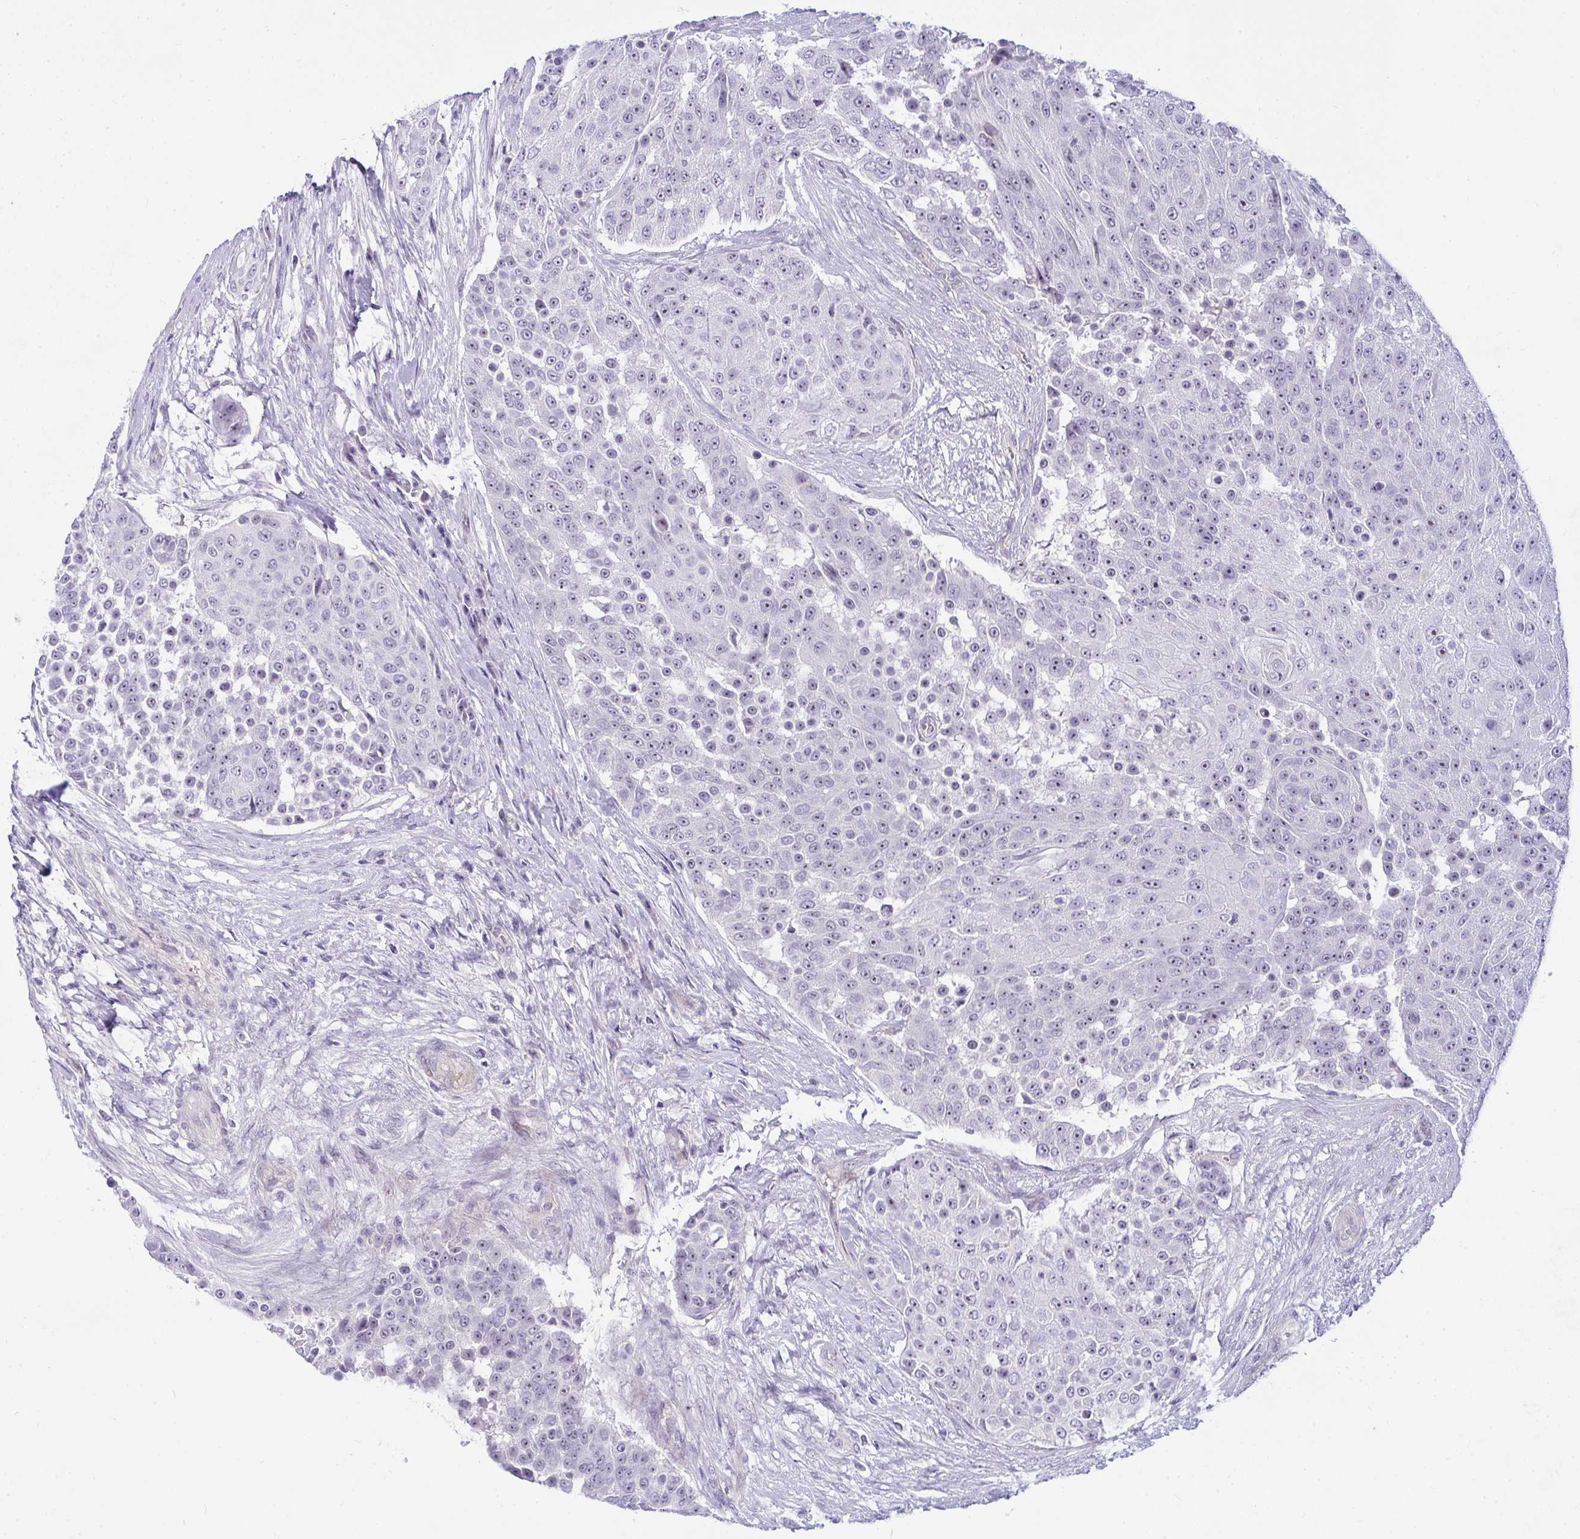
{"staining": {"intensity": "weak", "quantity": "25%-75%", "location": "nuclear"}, "tissue": "urothelial cancer", "cell_type": "Tumor cells", "image_type": "cancer", "snomed": [{"axis": "morphology", "description": "Urothelial carcinoma, High grade"}, {"axis": "topography", "description": "Urinary bladder"}], "caption": "A histopathology image of human urothelial carcinoma (high-grade) stained for a protein reveals weak nuclear brown staining in tumor cells.", "gene": "NFXL1", "patient": {"sex": "female", "age": 63}}